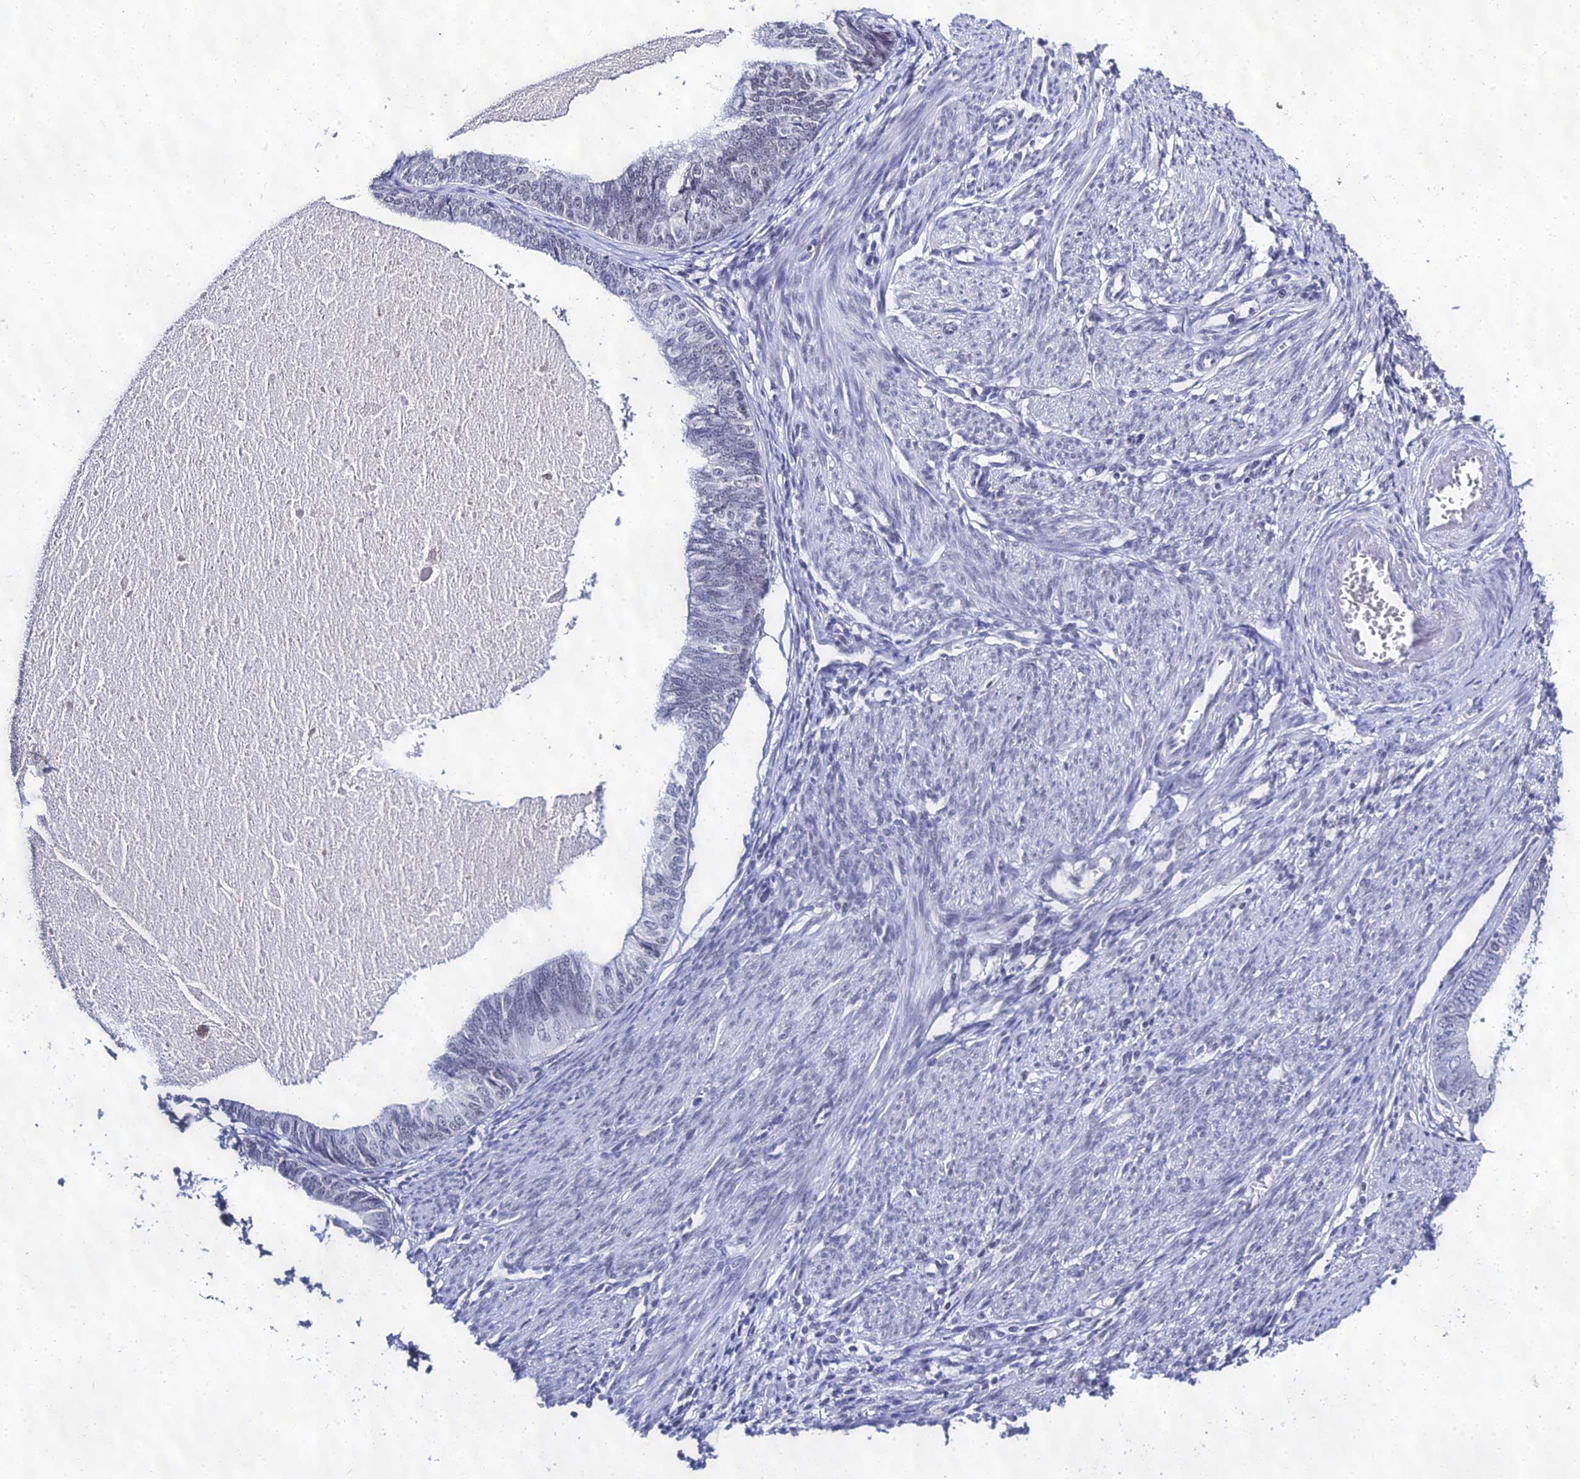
{"staining": {"intensity": "negative", "quantity": "none", "location": "none"}, "tissue": "endometrial cancer", "cell_type": "Tumor cells", "image_type": "cancer", "snomed": [{"axis": "morphology", "description": "Adenocarcinoma, NOS"}, {"axis": "topography", "description": "Endometrium"}], "caption": "Tumor cells are negative for protein expression in human endometrial adenocarcinoma.", "gene": "PPP4R2", "patient": {"sex": "female", "age": 68}}